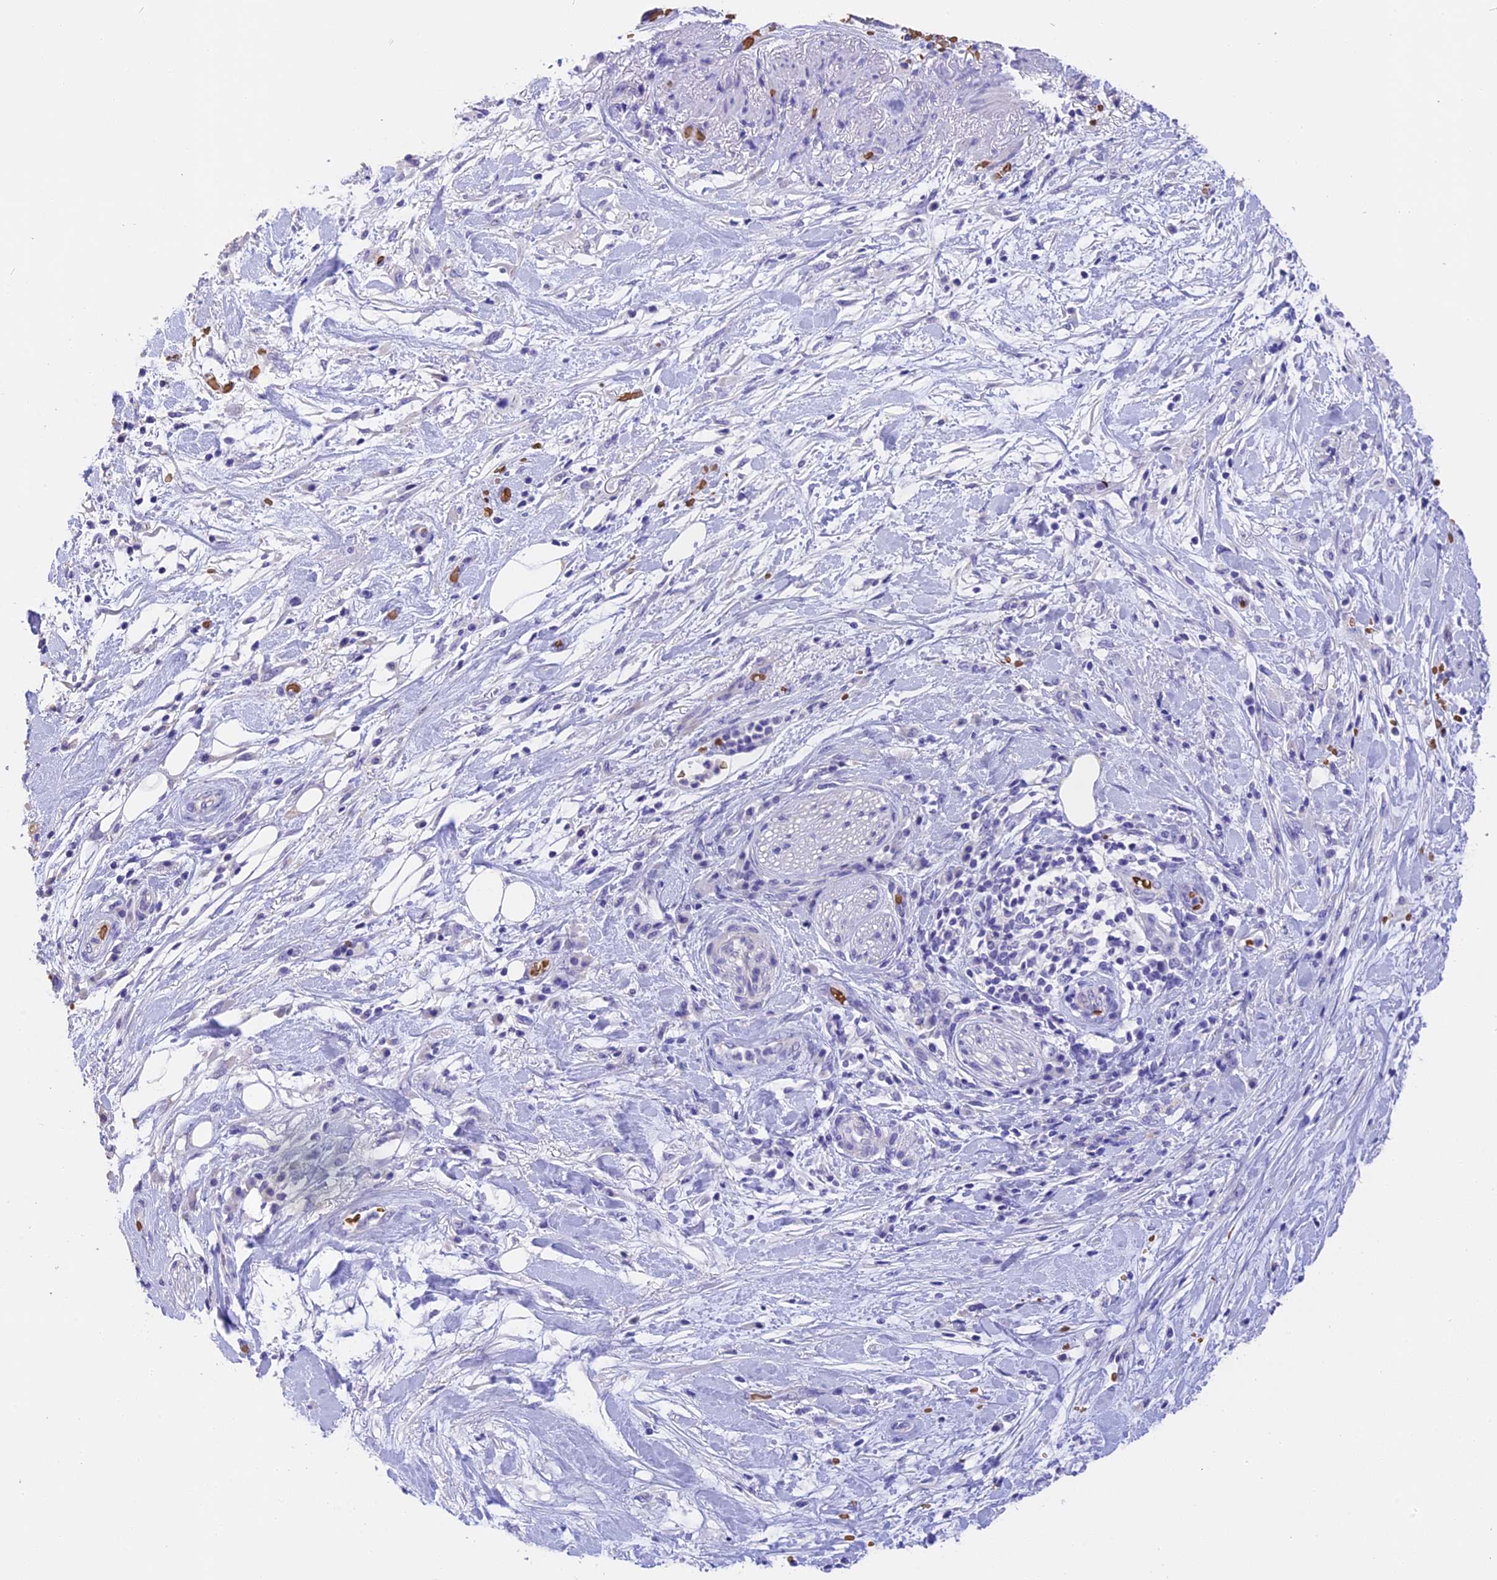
{"staining": {"intensity": "negative", "quantity": "none", "location": "none"}, "tissue": "pancreatic cancer", "cell_type": "Tumor cells", "image_type": "cancer", "snomed": [{"axis": "morphology", "description": "Adenocarcinoma, NOS"}, {"axis": "topography", "description": "Pancreas"}], "caption": "The immunohistochemistry (IHC) image has no significant positivity in tumor cells of pancreatic cancer tissue. Brightfield microscopy of immunohistochemistry (IHC) stained with DAB (brown) and hematoxylin (blue), captured at high magnification.", "gene": "TNNC2", "patient": {"sex": "female", "age": 71}}